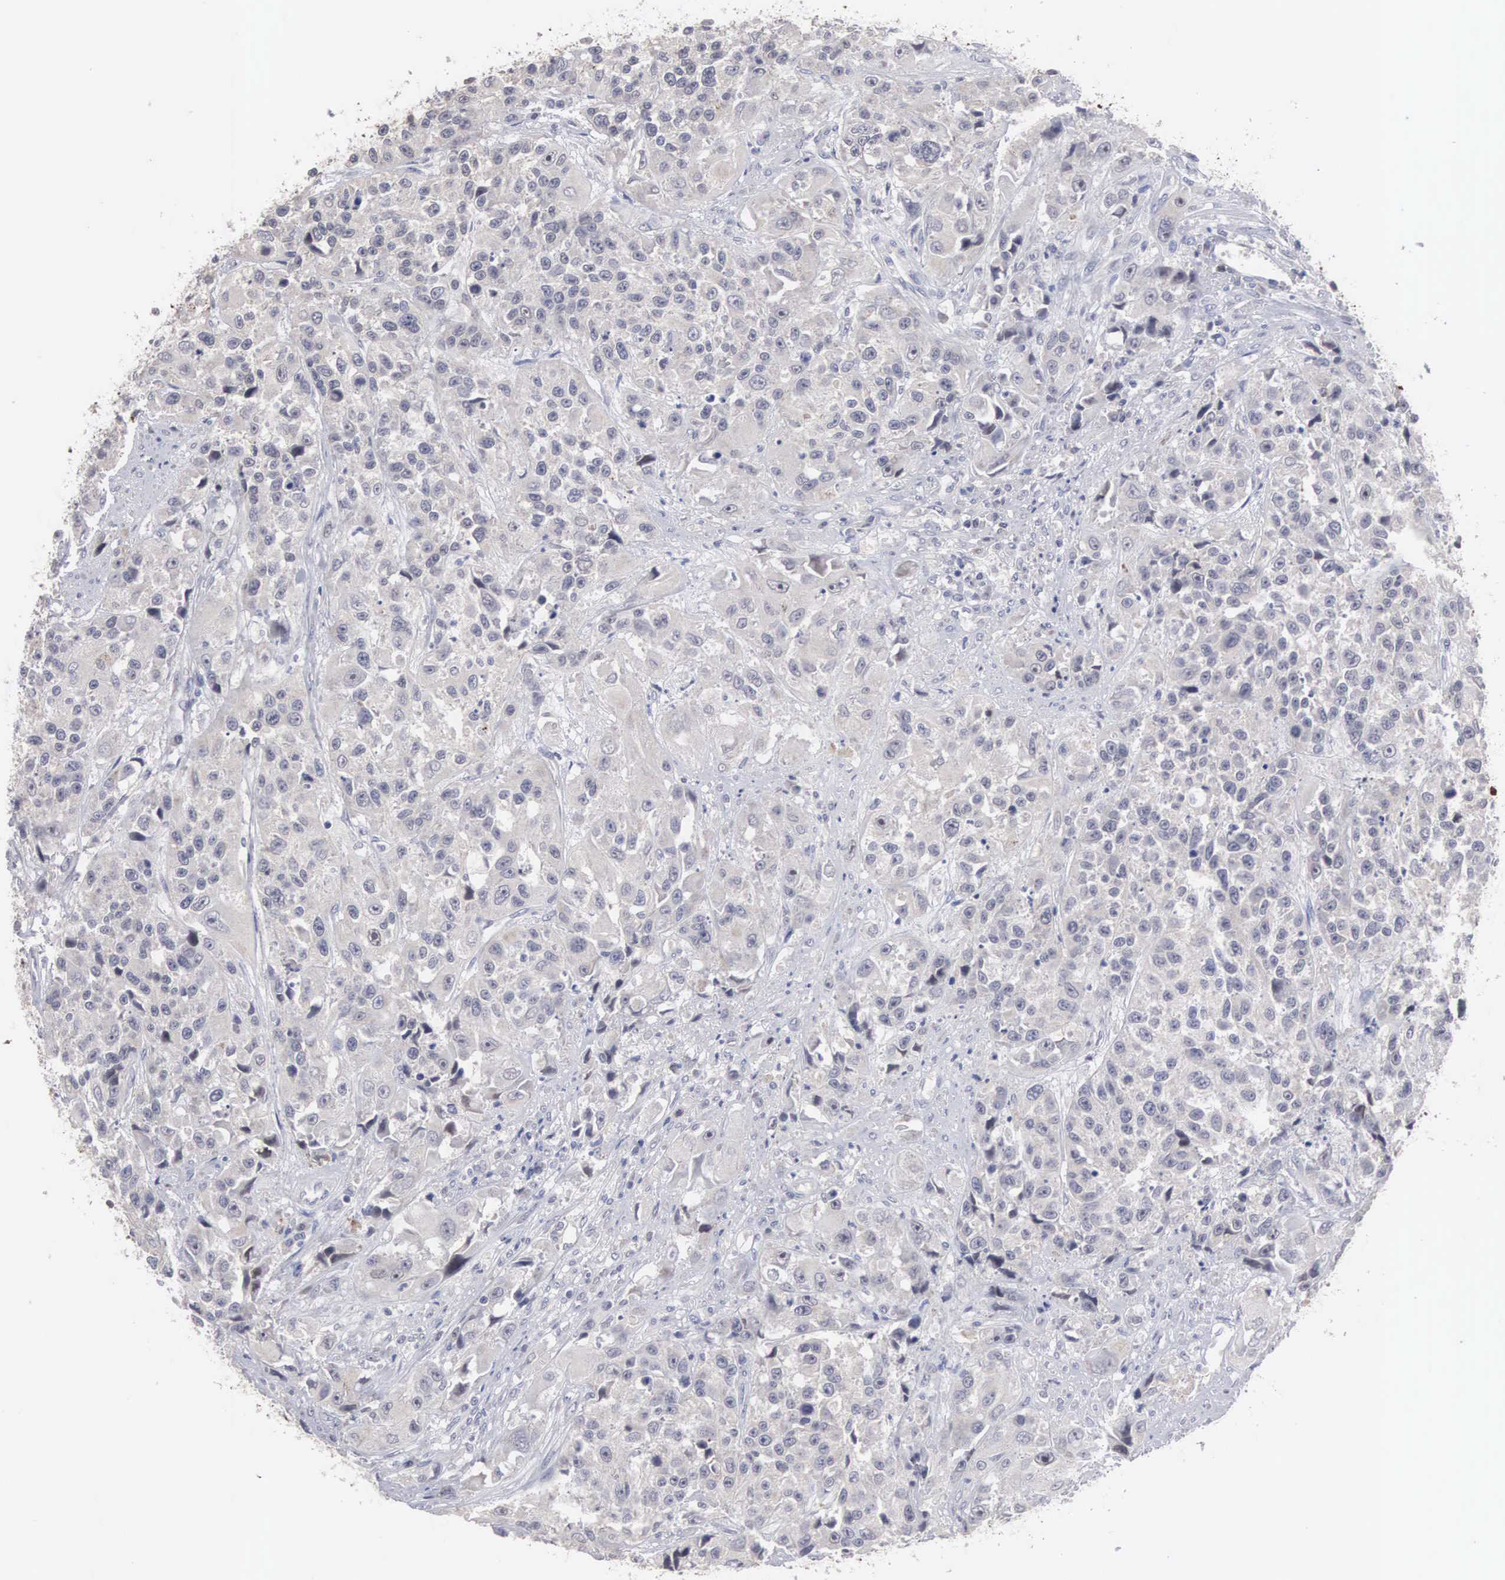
{"staining": {"intensity": "negative", "quantity": "none", "location": "none"}, "tissue": "urothelial cancer", "cell_type": "Tumor cells", "image_type": "cancer", "snomed": [{"axis": "morphology", "description": "Urothelial carcinoma, High grade"}, {"axis": "topography", "description": "Urinary bladder"}], "caption": "Immunohistochemistry micrograph of neoplastic tissue: human urothelial carcinoma (high-grade) stained with DAB demonstrates no significant protein expression in tumor cells.", "gene": "ACOT4", "patient": {"sex": "female", "age": 81}}